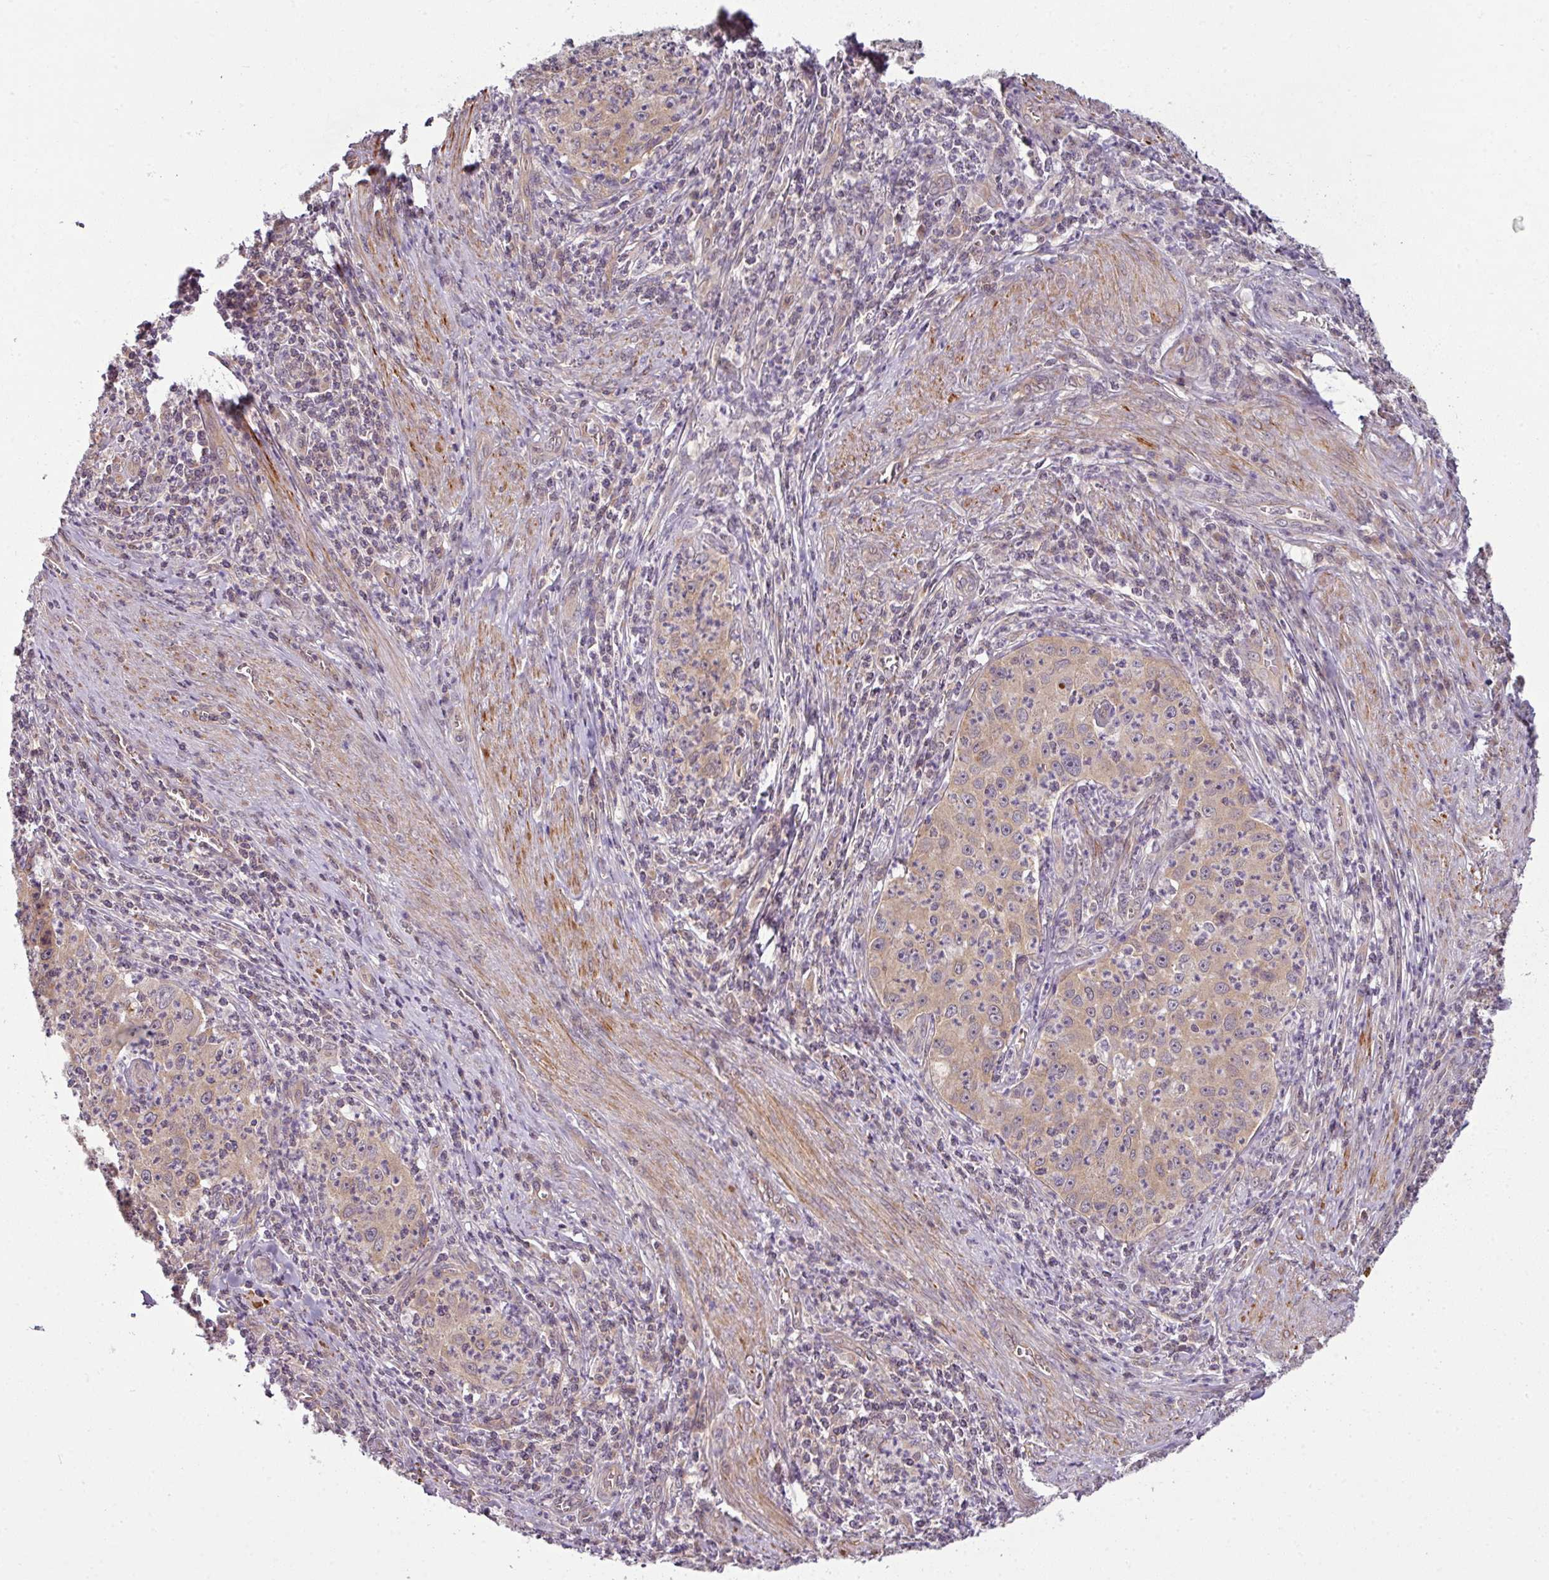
{"staining": {"intensity": "weak", "quantity": ">75%", "location": "cytoplasmic/membranous"}, "tissue": "cervical cancer", "cell_type": "Tumor cells", "image_type": "cancer", "snomed": [{"axis": "morphology", "description": "Squamous cell carcinoma, NOS"}, {"axis": "topography", "description": "Cervix"}], "caption": "An image of human cervical squamous cell carcinoma stained for a protein displays weak cytoplasmic/membranous brown staining in tumor cells.", "gene": "DERPC", "patient": {"sex": "female", "age": 30}}